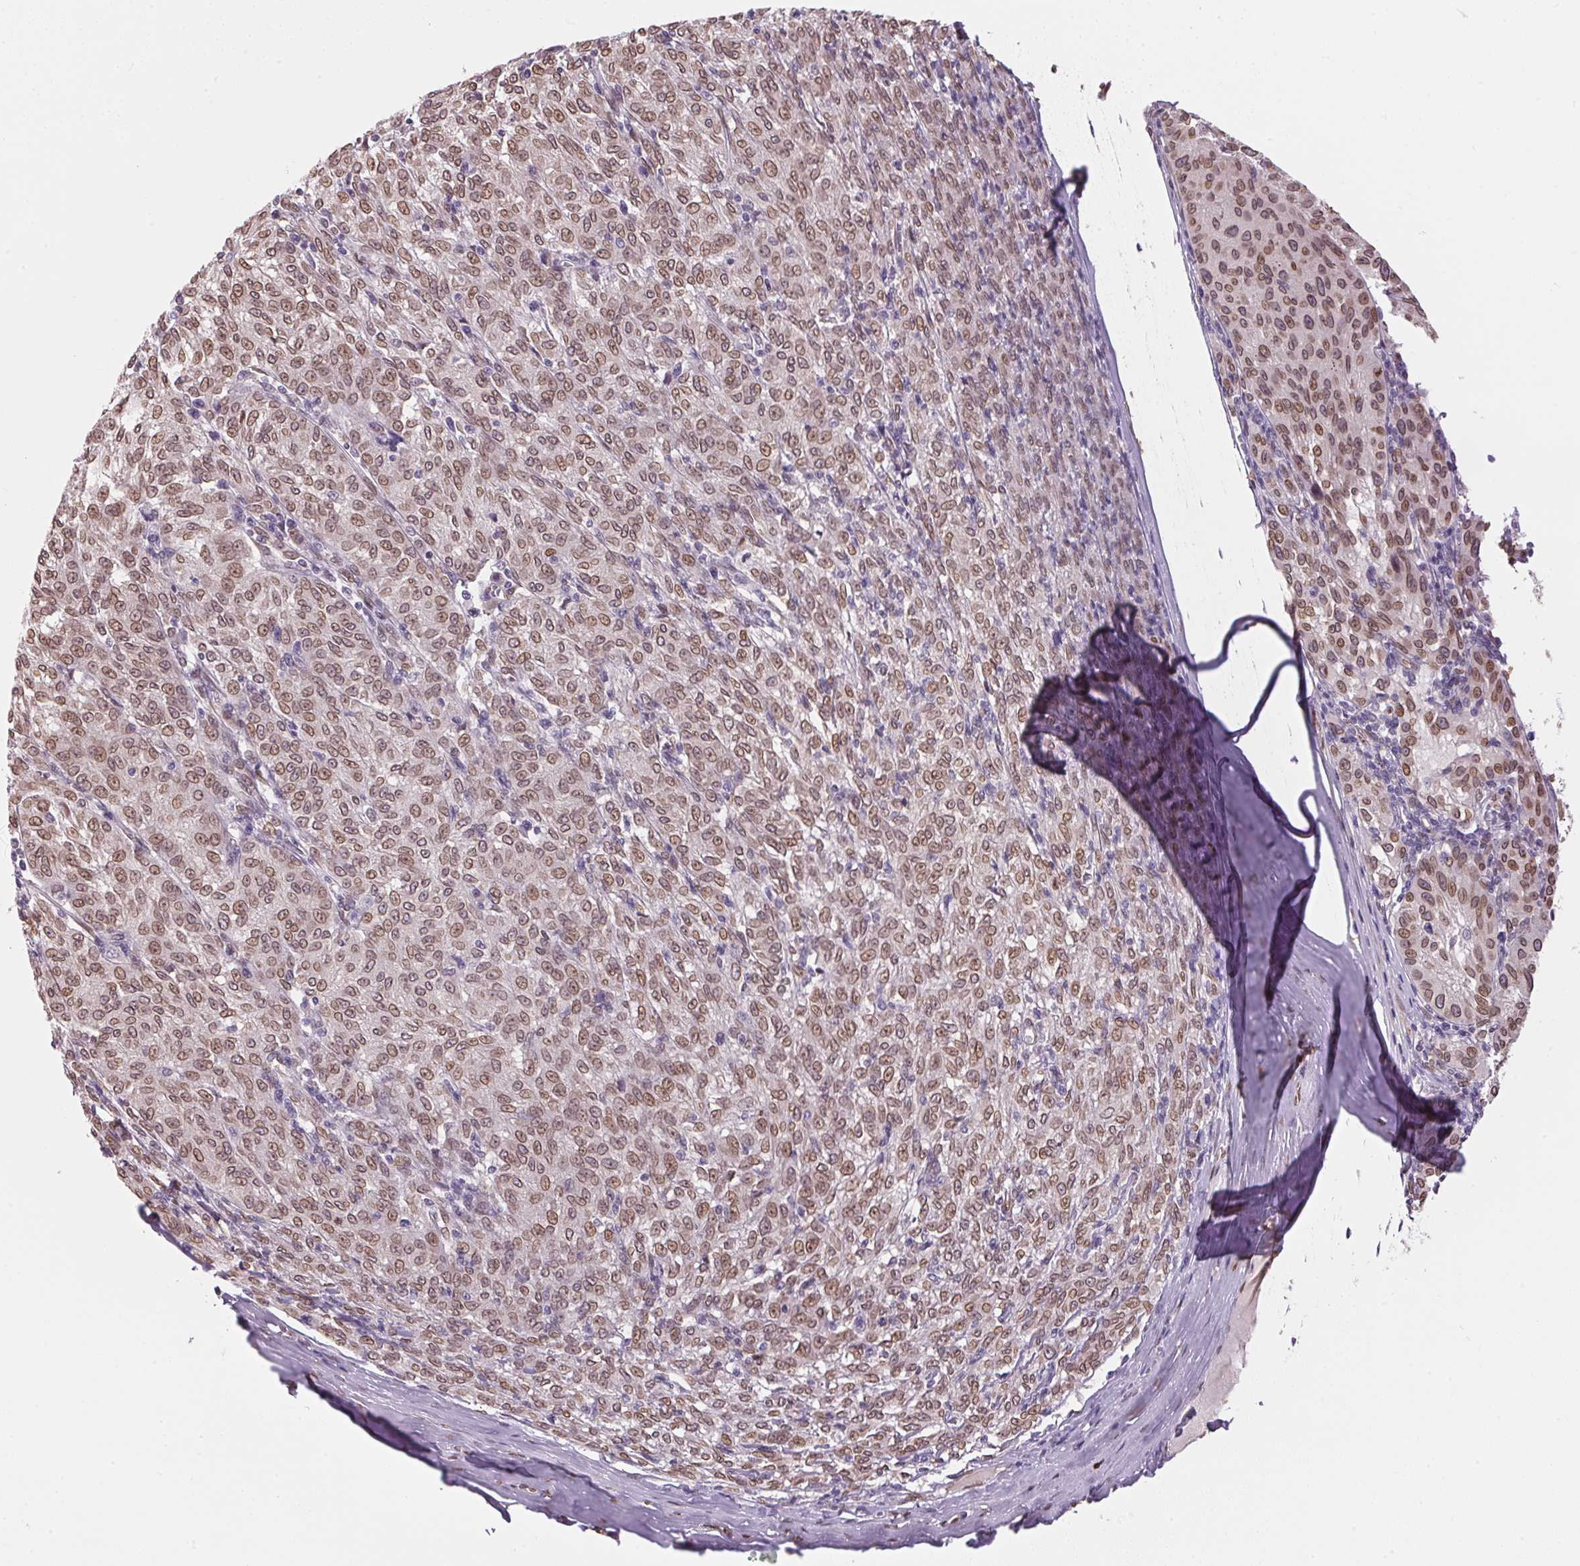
{"staining": {"intensity": "moderate", "quantity": ">75%", "location": "cytoplasmic/membranous,nuclear"}, "tissue": "melanoma", "cell_type": "Tumor cells", "image_type": "cancer", "snomed": [{"axis": "morphology", "description": "Malignant melanoma, NOS"}, {"axis": "topography", "description": "Skin"}], "caption": "High-power microscopy captured an immunohistochemistry (IHC) image of melanoma, revealing moderate cytoplasmic/membranous and nuclear staining in approximately >75% of tumor cells.", "gene": "TMEM175", "patient": {"sex": "female", "age": 72}}